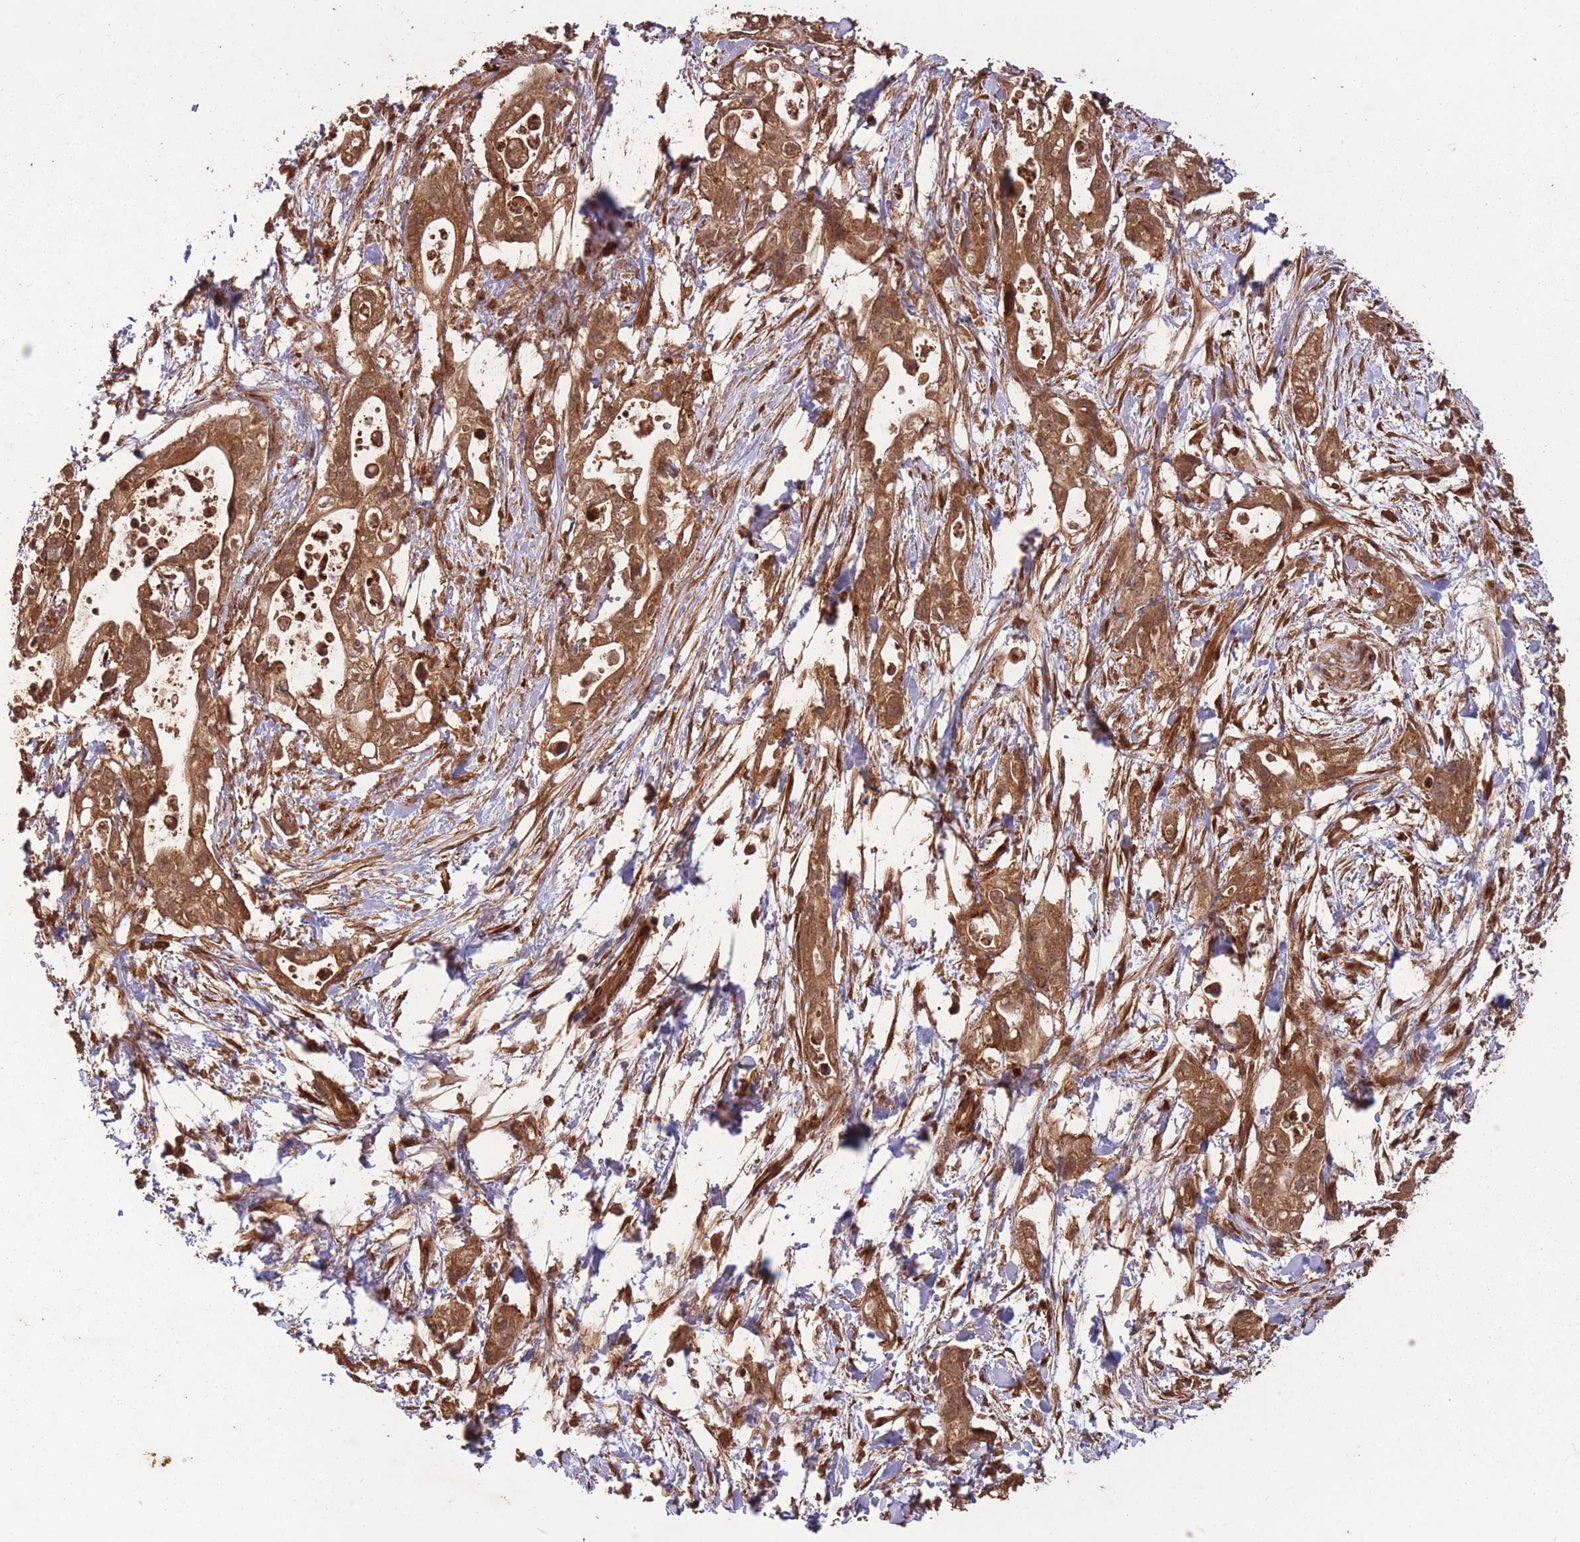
{"staining": {"intensity": "strong", "quantity": ">75%", "location": "cytoplasmic/membranous"}, "tissue": "pancreatic cancer", "cell_type": "Tumor cells", "image_type": "cancer", "snomed": [{"axis": "morphology", "description": "Adenocarcinoma, NOS"}, {"axis": "topography", "description": "Pancreas"}], "caption": "IHC micrograph of neoplastic tissue: pancreatic cancer (adenocarcinoma) stained using immunohistochemistry displays high levels of strong protein expression localized specifically in the cytoplasmic/membranous of tumor cells, appearing as a cytoplasmic/membranous brown color.", "gene": "ERBB3", "patient": {"sex": "female", "age": 72}}